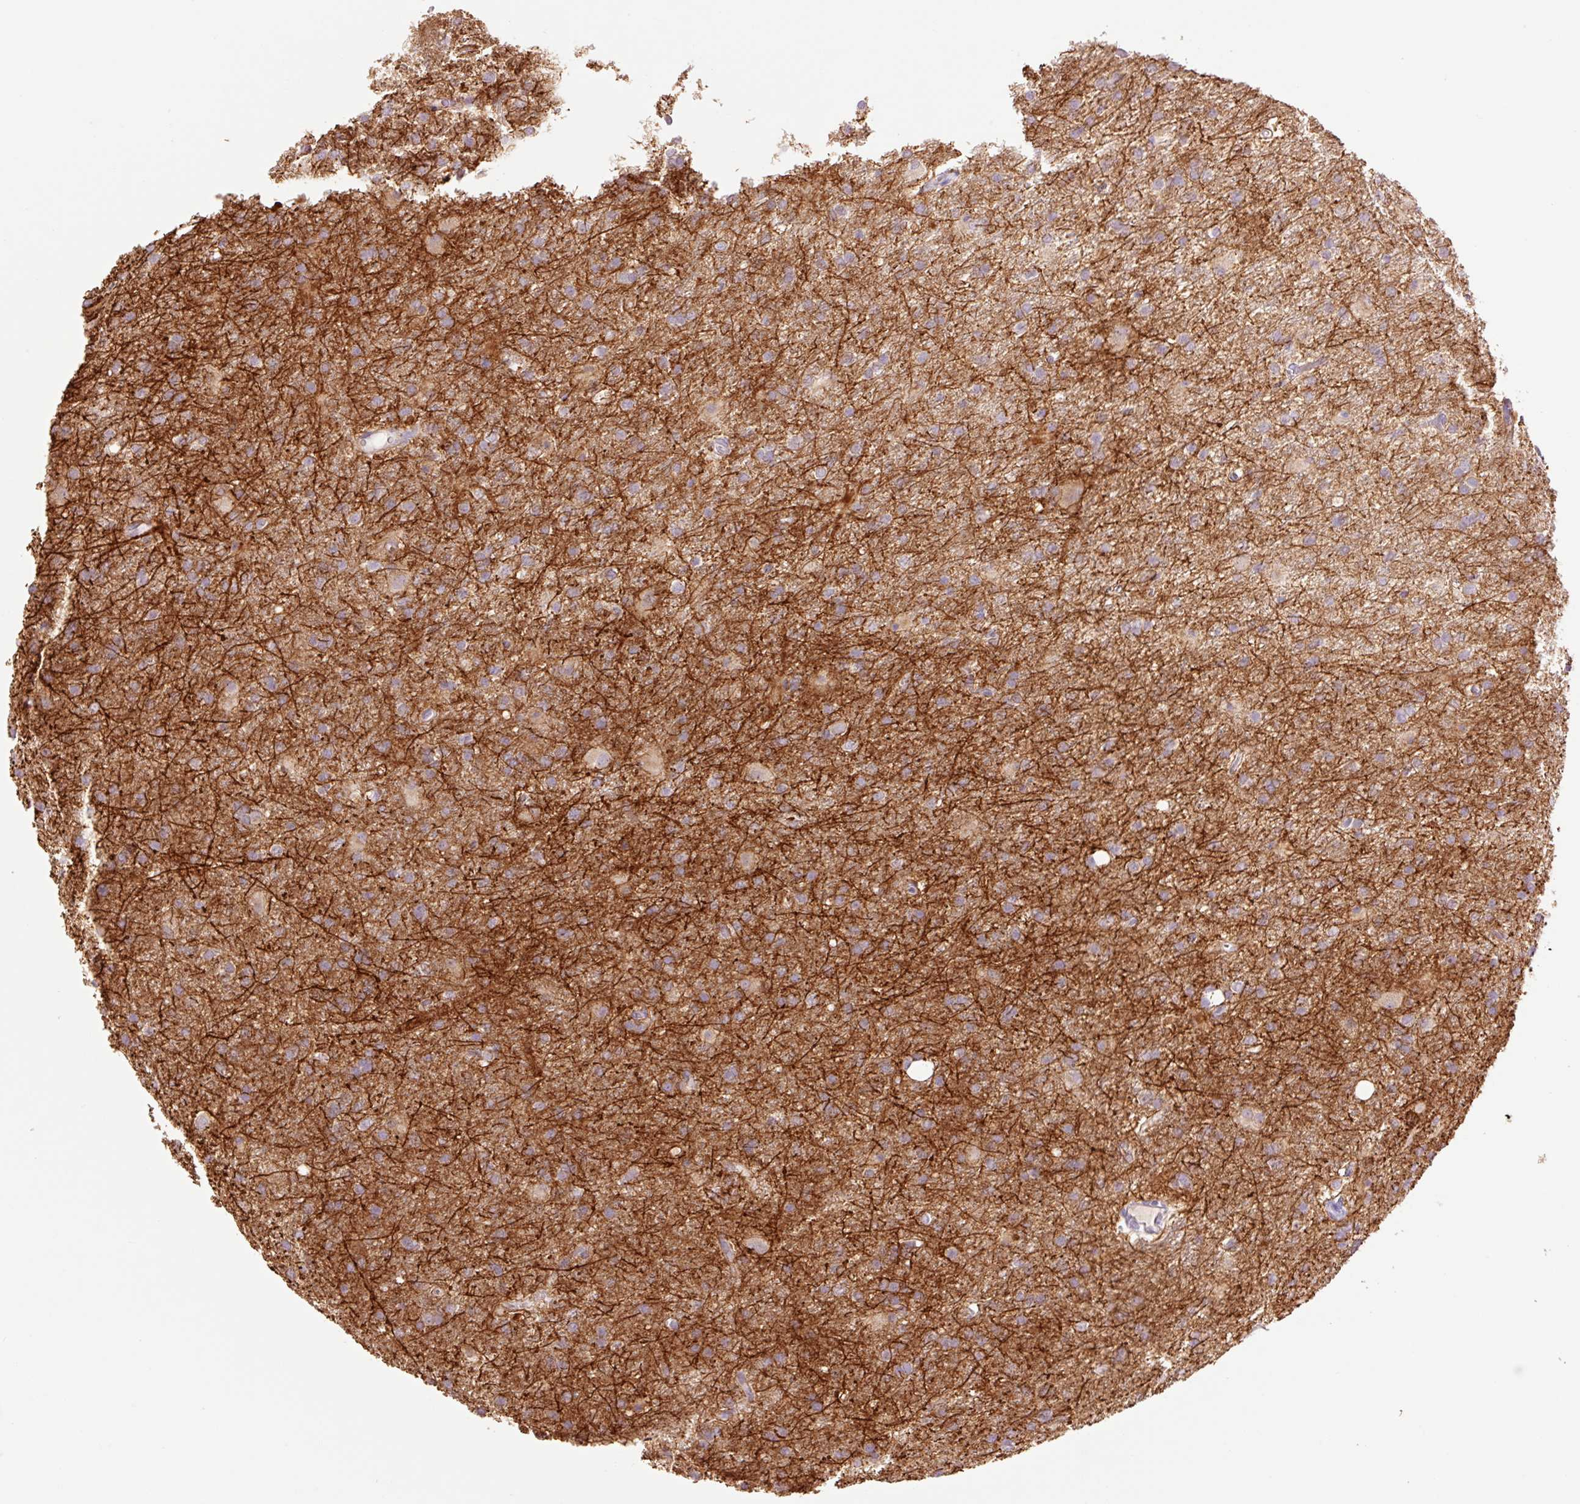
{"staining": {"intensity": "weak", "quantity": "<25%", "location": "cytoplasmic/membranous"}, "tissue": "glioma", "cell_type": "Tumor cells", "image_type": "cancer", "snomed": [{"axis": "morphology", "description": "Glioma, malignant, High grade"}, {"axis": "topography", "description": "Brain"}], "caption": "A photomicrograph of malignant glioma (high-grade) stained for a protein displays no brown staining in tumor cells. (DAB (3,3'-diaminobenzidine) IHC visualized using brightfield microscopy, high magnification).", "gene": "SLC1A4", "patient": {"sex": "female", "age": 50}}